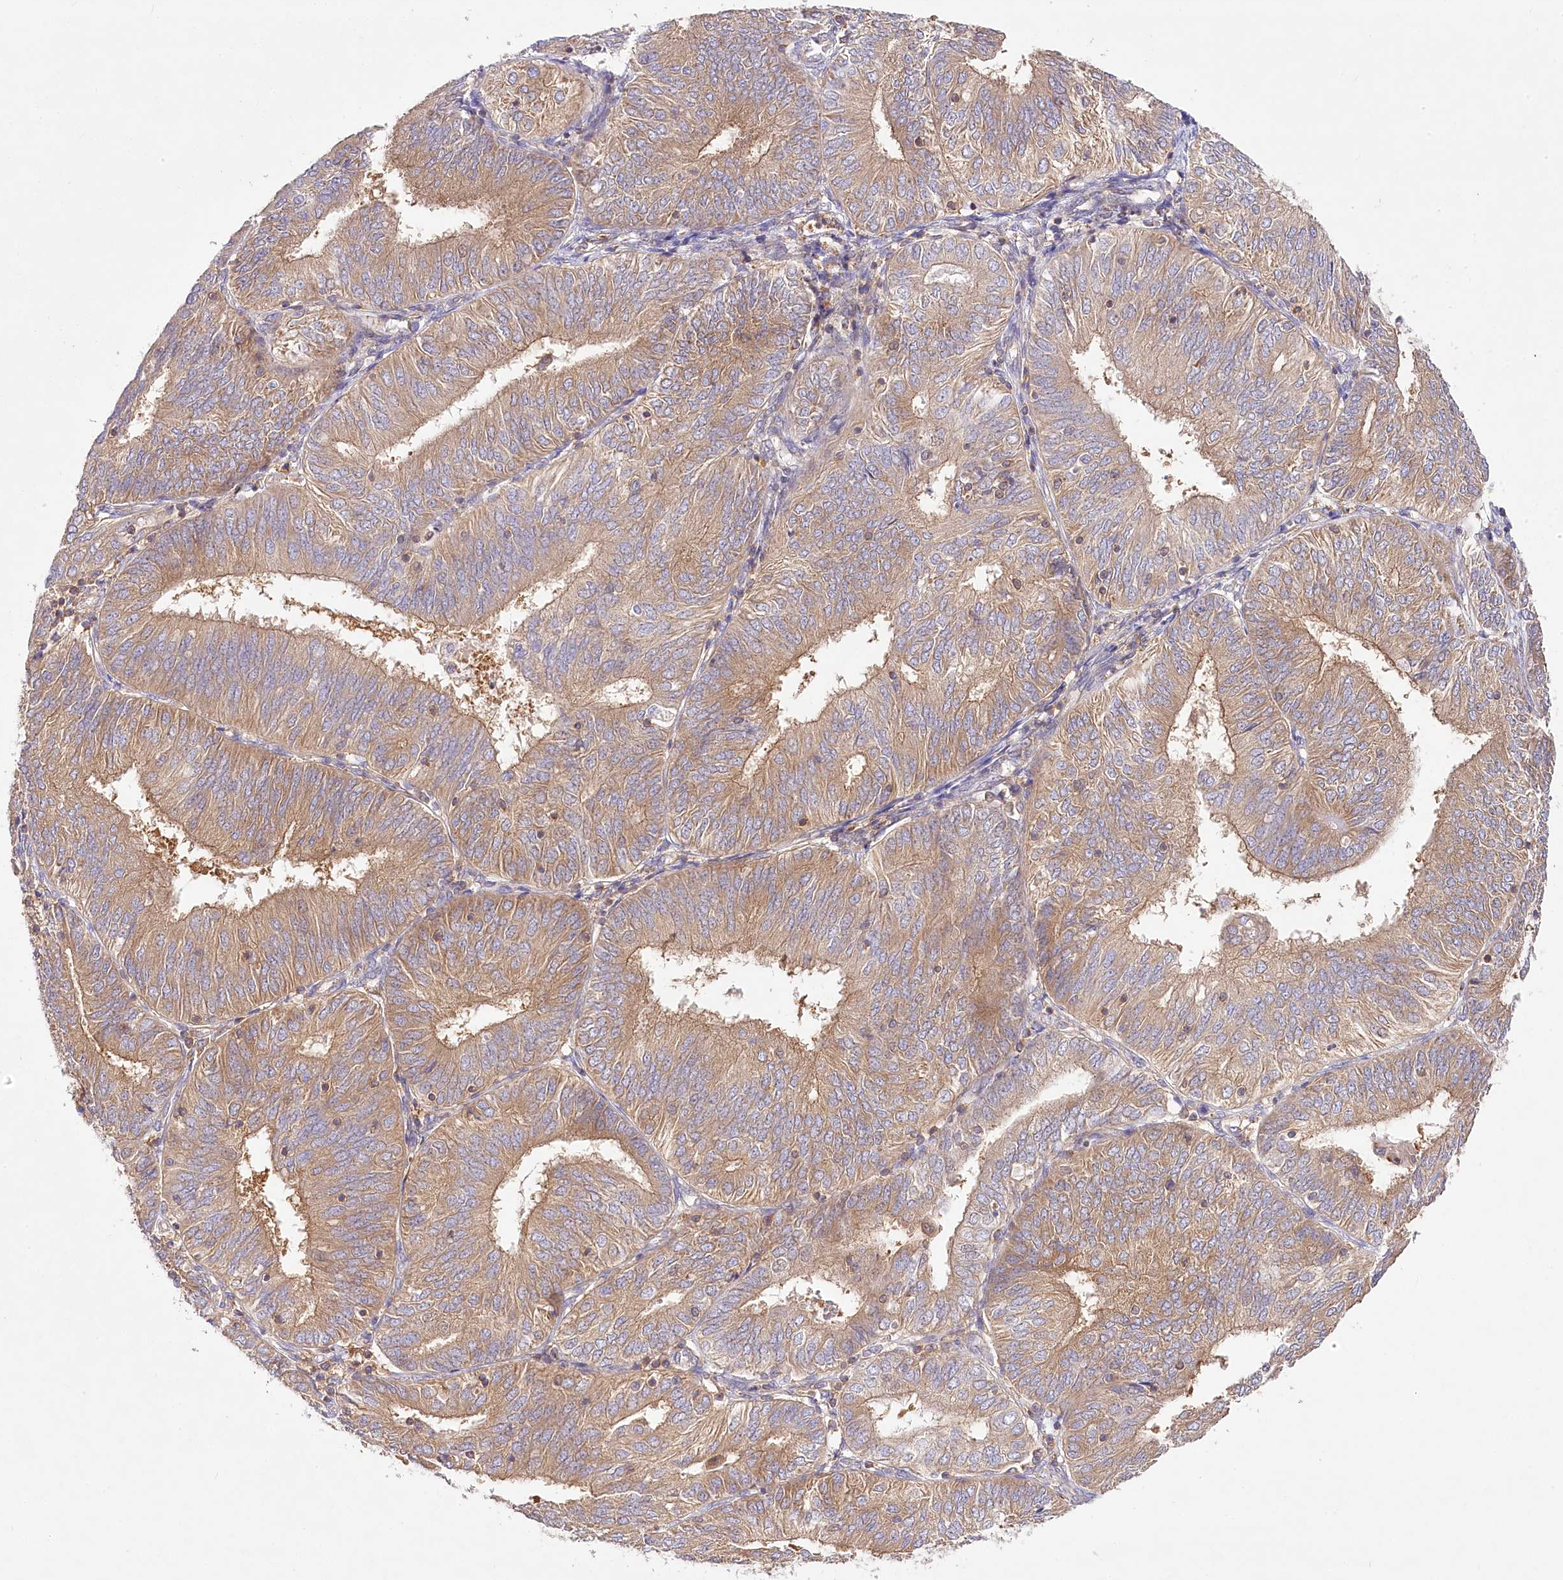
{"staining": {"intensity": "moderate", "quantity": ">75%", "location": "cytoplasmic/membranous"}, "tissue": "endometrial cancer", "cell_type": "Tumor cells", "image_type": "cancer", "snomed": [{"axis": "morphology", "description": "Adenocarcinoma, NOS"}, {"axis": "topography", "description": "Endometrium"}], "caption": "There is medium levels of moderate cytoplasmic/membranous staining in tumor cells of endometrial cancer, as demonstrated by immunohistochemical staining (brown color).", "gene": "ABRAXAS2", "patient": {"sex": "female", "age": 58}}